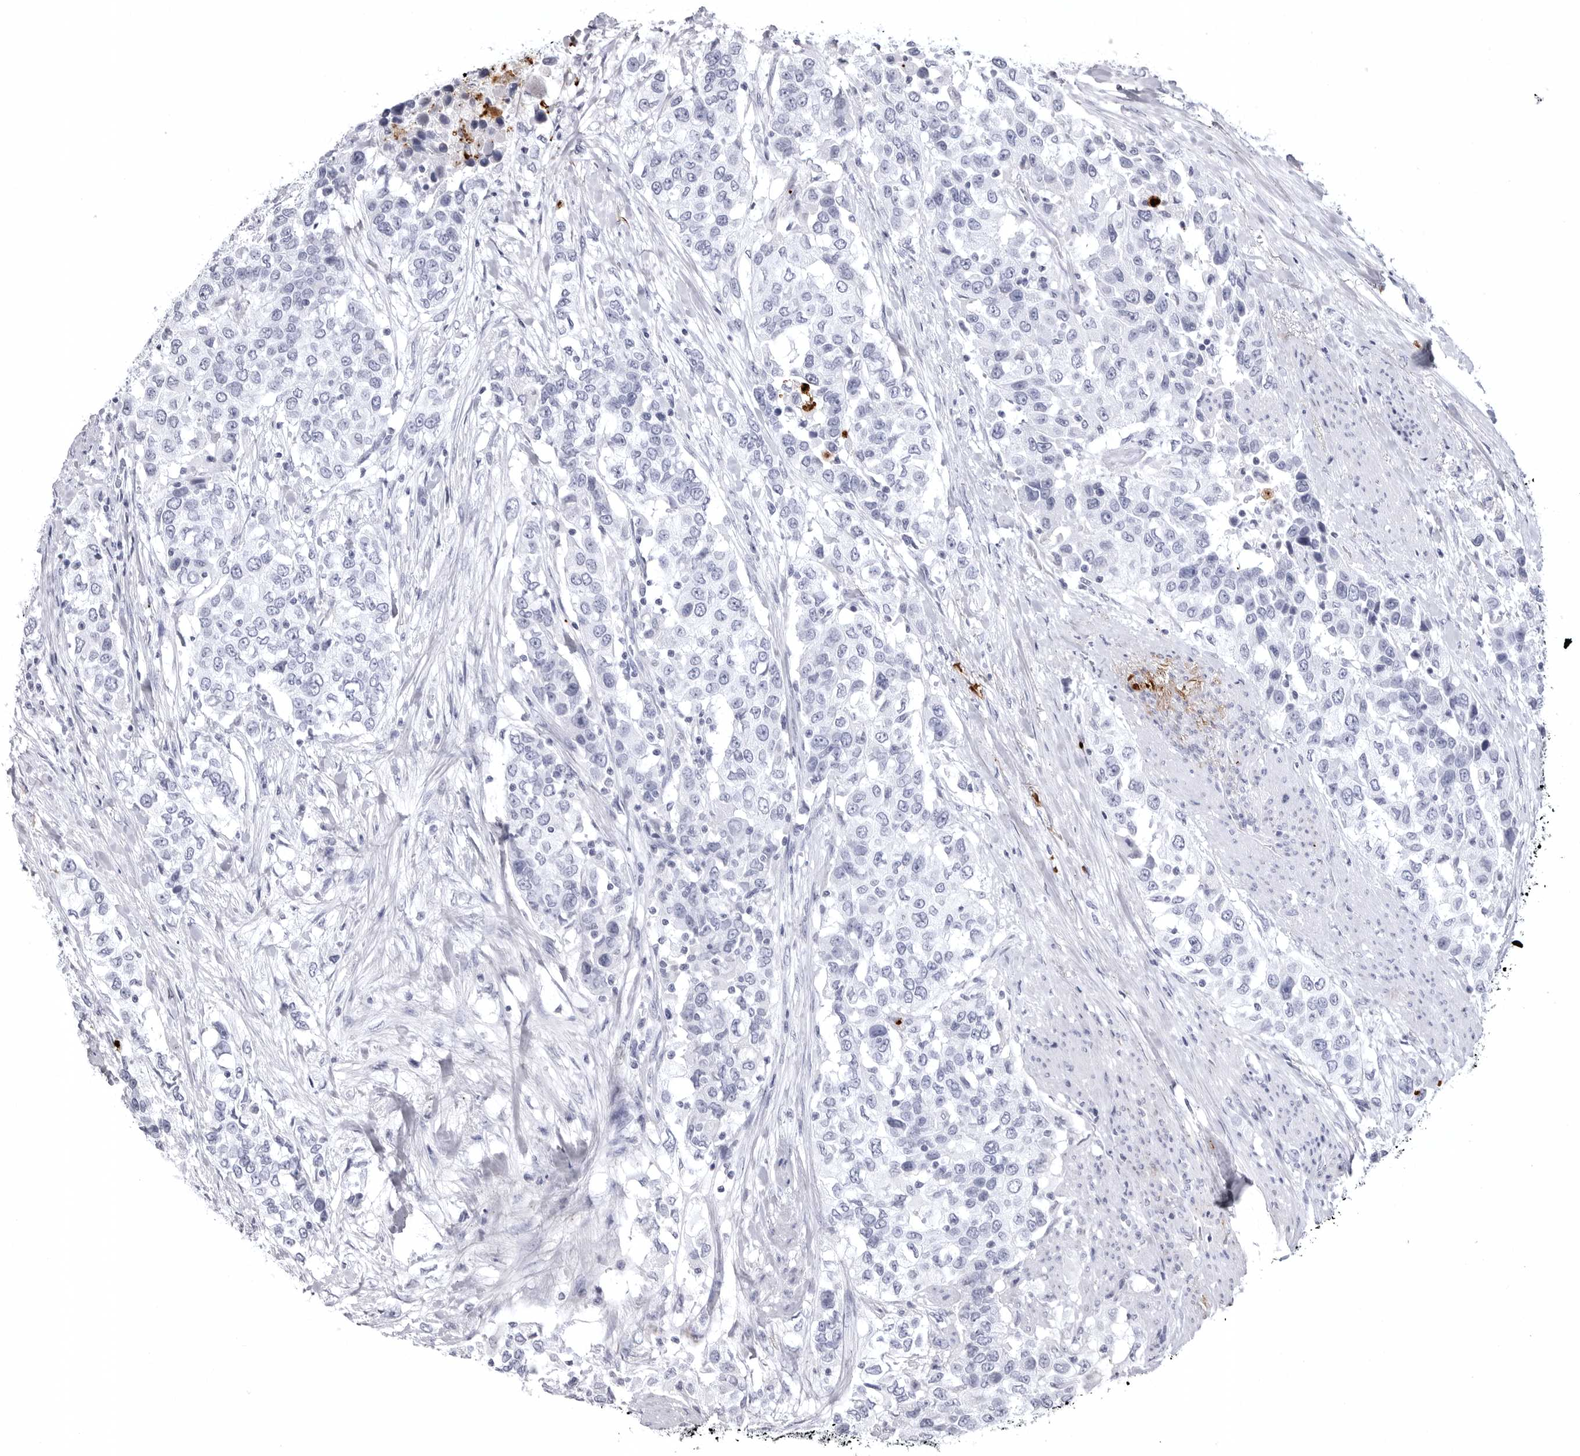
{"staining": {"intensity": "negative", "quantity": "none", "location": "none"}, "tissue": "urothelial cancer", "cell_type": "Tumor cells", "image_type": "cancer", "snomed": [{"axis": "morphology", "description": "Urothelial carcinoma, High grade"}, {"axis": "topography", "description": "Urinary bladder"}], "caption": "This image is of urothelial cancer stained with IHC to label a protein in brown with the nuclei are counter-stained blue. There is no expression in tumor cells.", "gene": "COL26A1", "patient": {"sex": "female", "age": 80}}